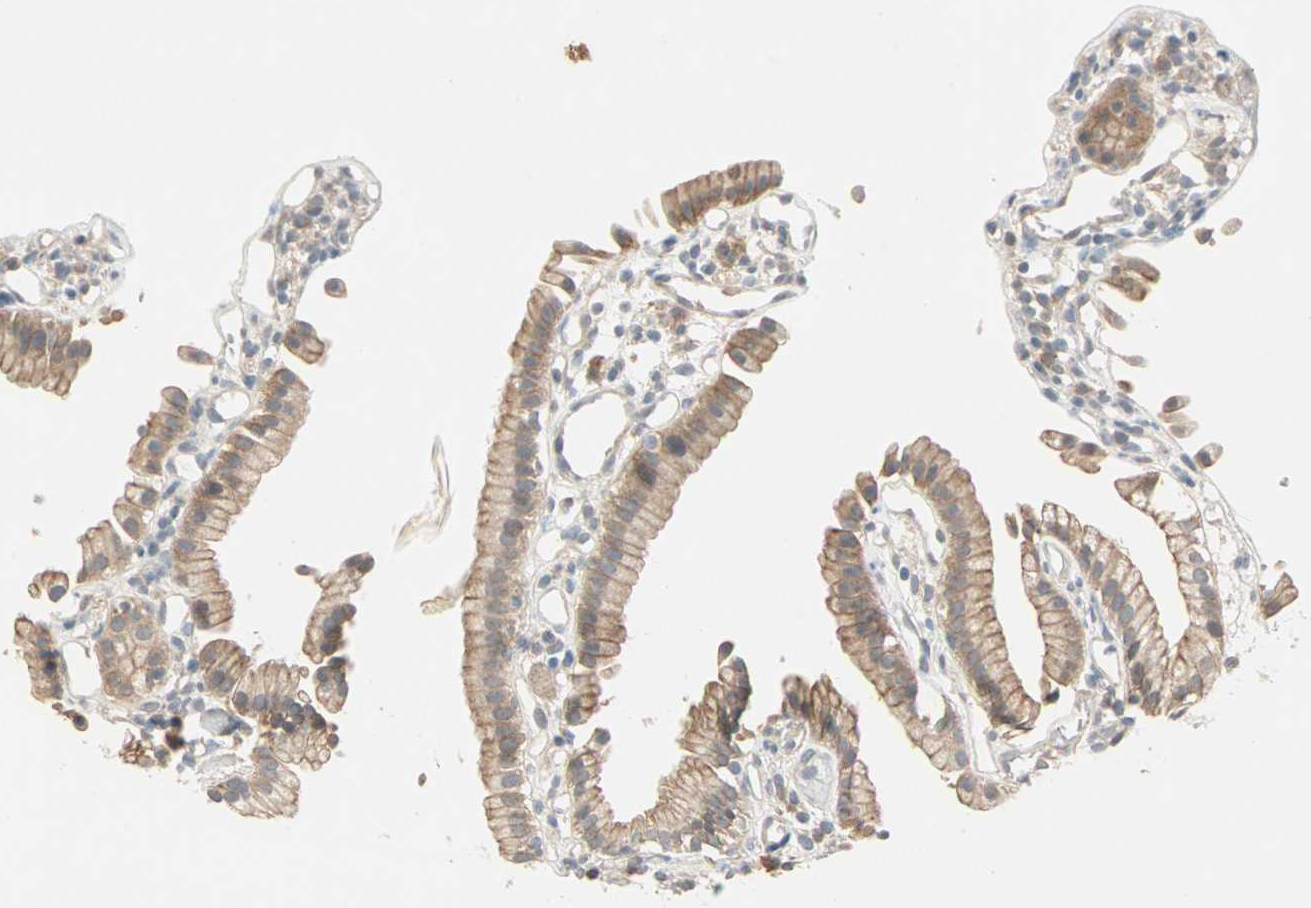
{"staining": {"intensity": "moderate", "quantity": ">75%", "location": "cytoplasmic/membranous"}, "tissue": "gallbladder", "cell_type": "Glandular cells", "image_type": "normal", "snomed": [{"axis": "morphology", "description": "Normal tissue, NOS"}, {"axis": "topography", "description": "Gallbladder"}], "caption": "Immunohistochemistry (IHC) (DAB) staining of normal human gallbladder displays moderate cytoplasmic/membranous protein staining in approximately >75% of glandular cells.", "gene": "TTF2", "patient": {"sex": "male", "age": 65}}